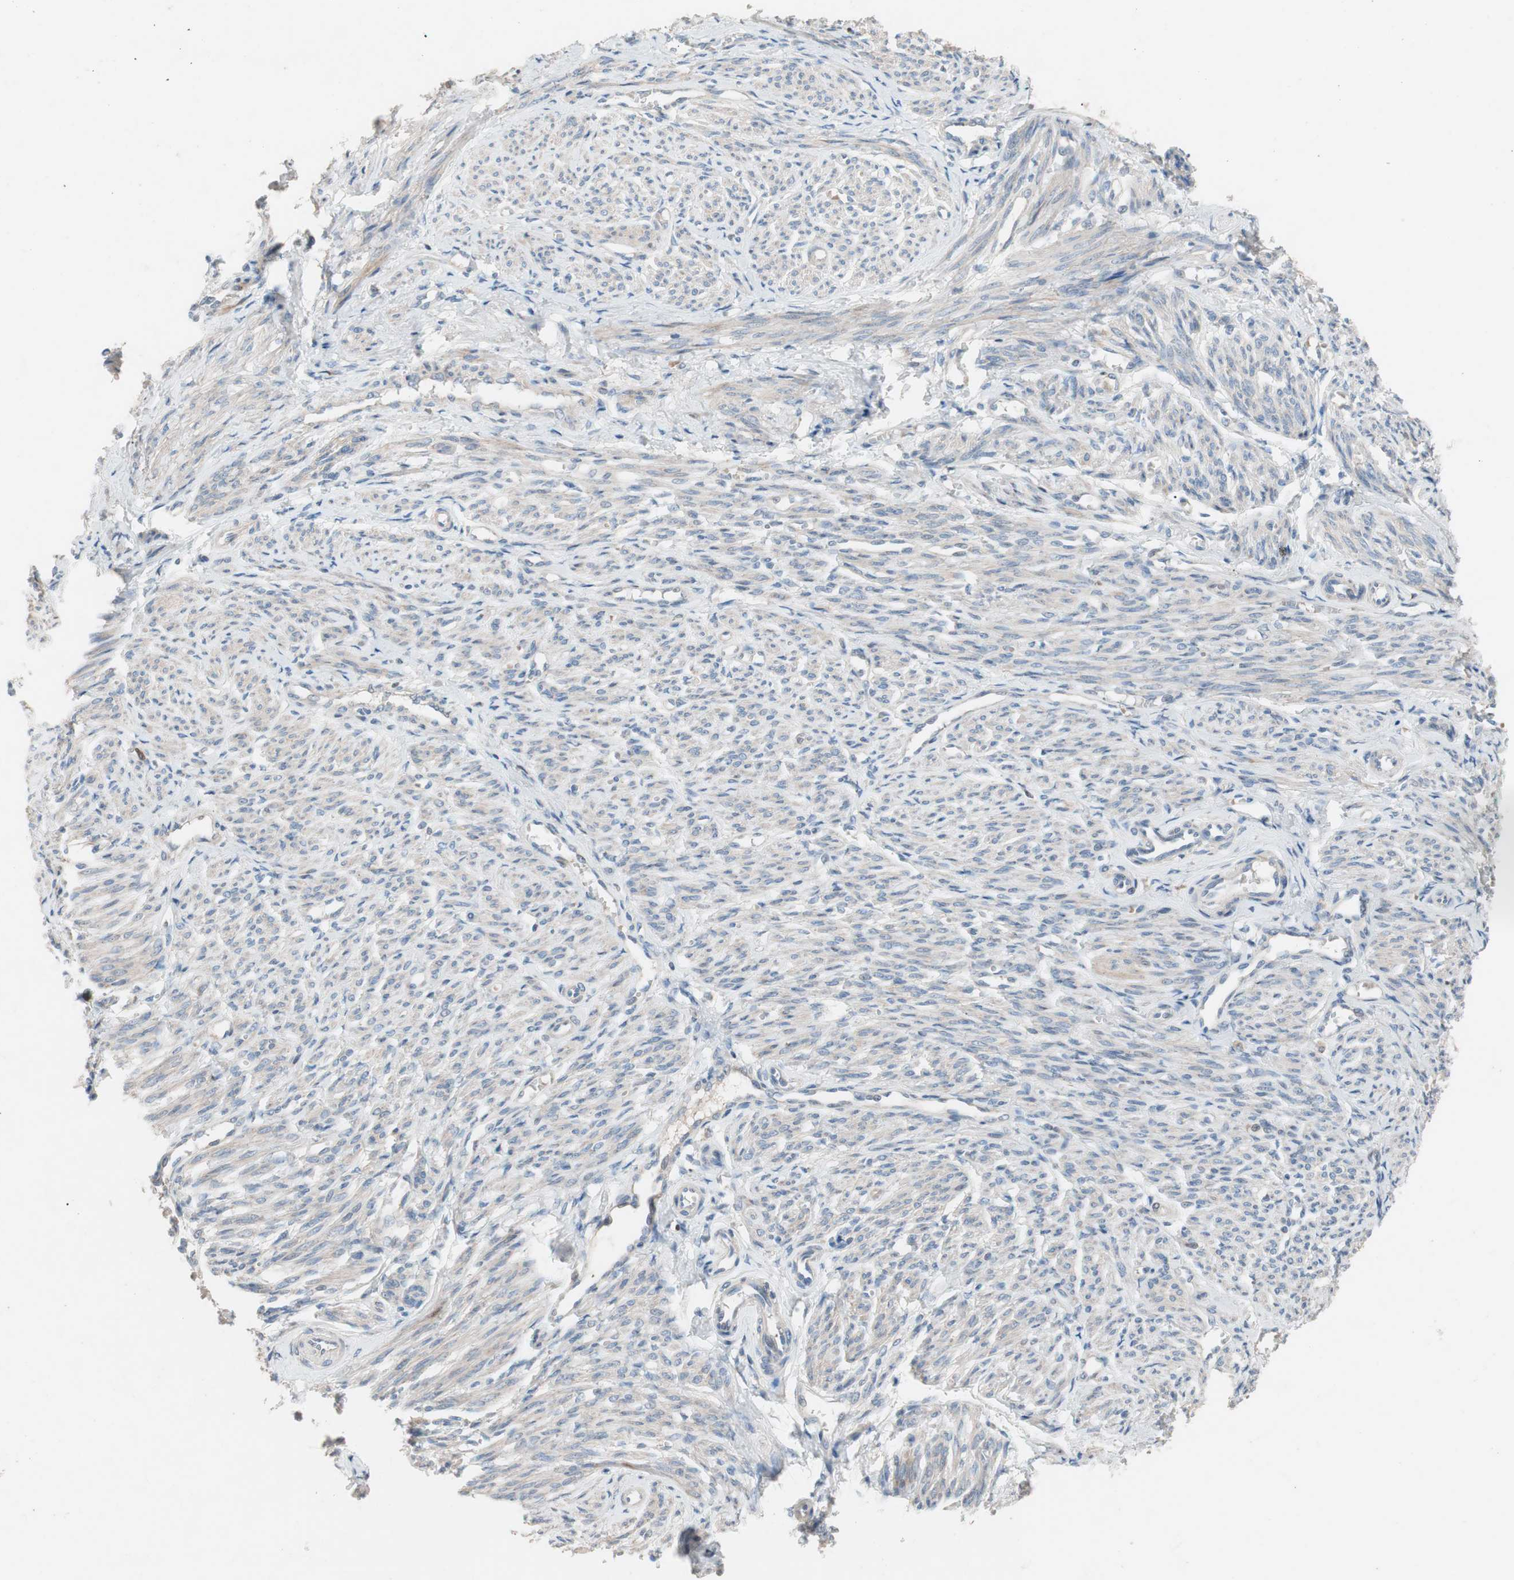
{"staining": {"intensity": "weak", "quantity": "25%-75%", "location": "cytoplasmic/membranous"}, "tissue": "smooth muscle", "cell_type": "Smooth muscle cells", "image_type": "normal", "snomed": [{"axis": "morphology", "description": "Normal tissue, NOS"}, {"axis": "topography", "description": "Smooth muscle"}], "caption": "The immunohistochemical stain shows weak cytoplasmic/membranous positivity in smooth muscle cells of benign smooth muscle. (brown staining indicates protein expression, while blue staining denotes nuclei).", "gene": "FAAH", "patient": {"sex": "female", "age": 65}}